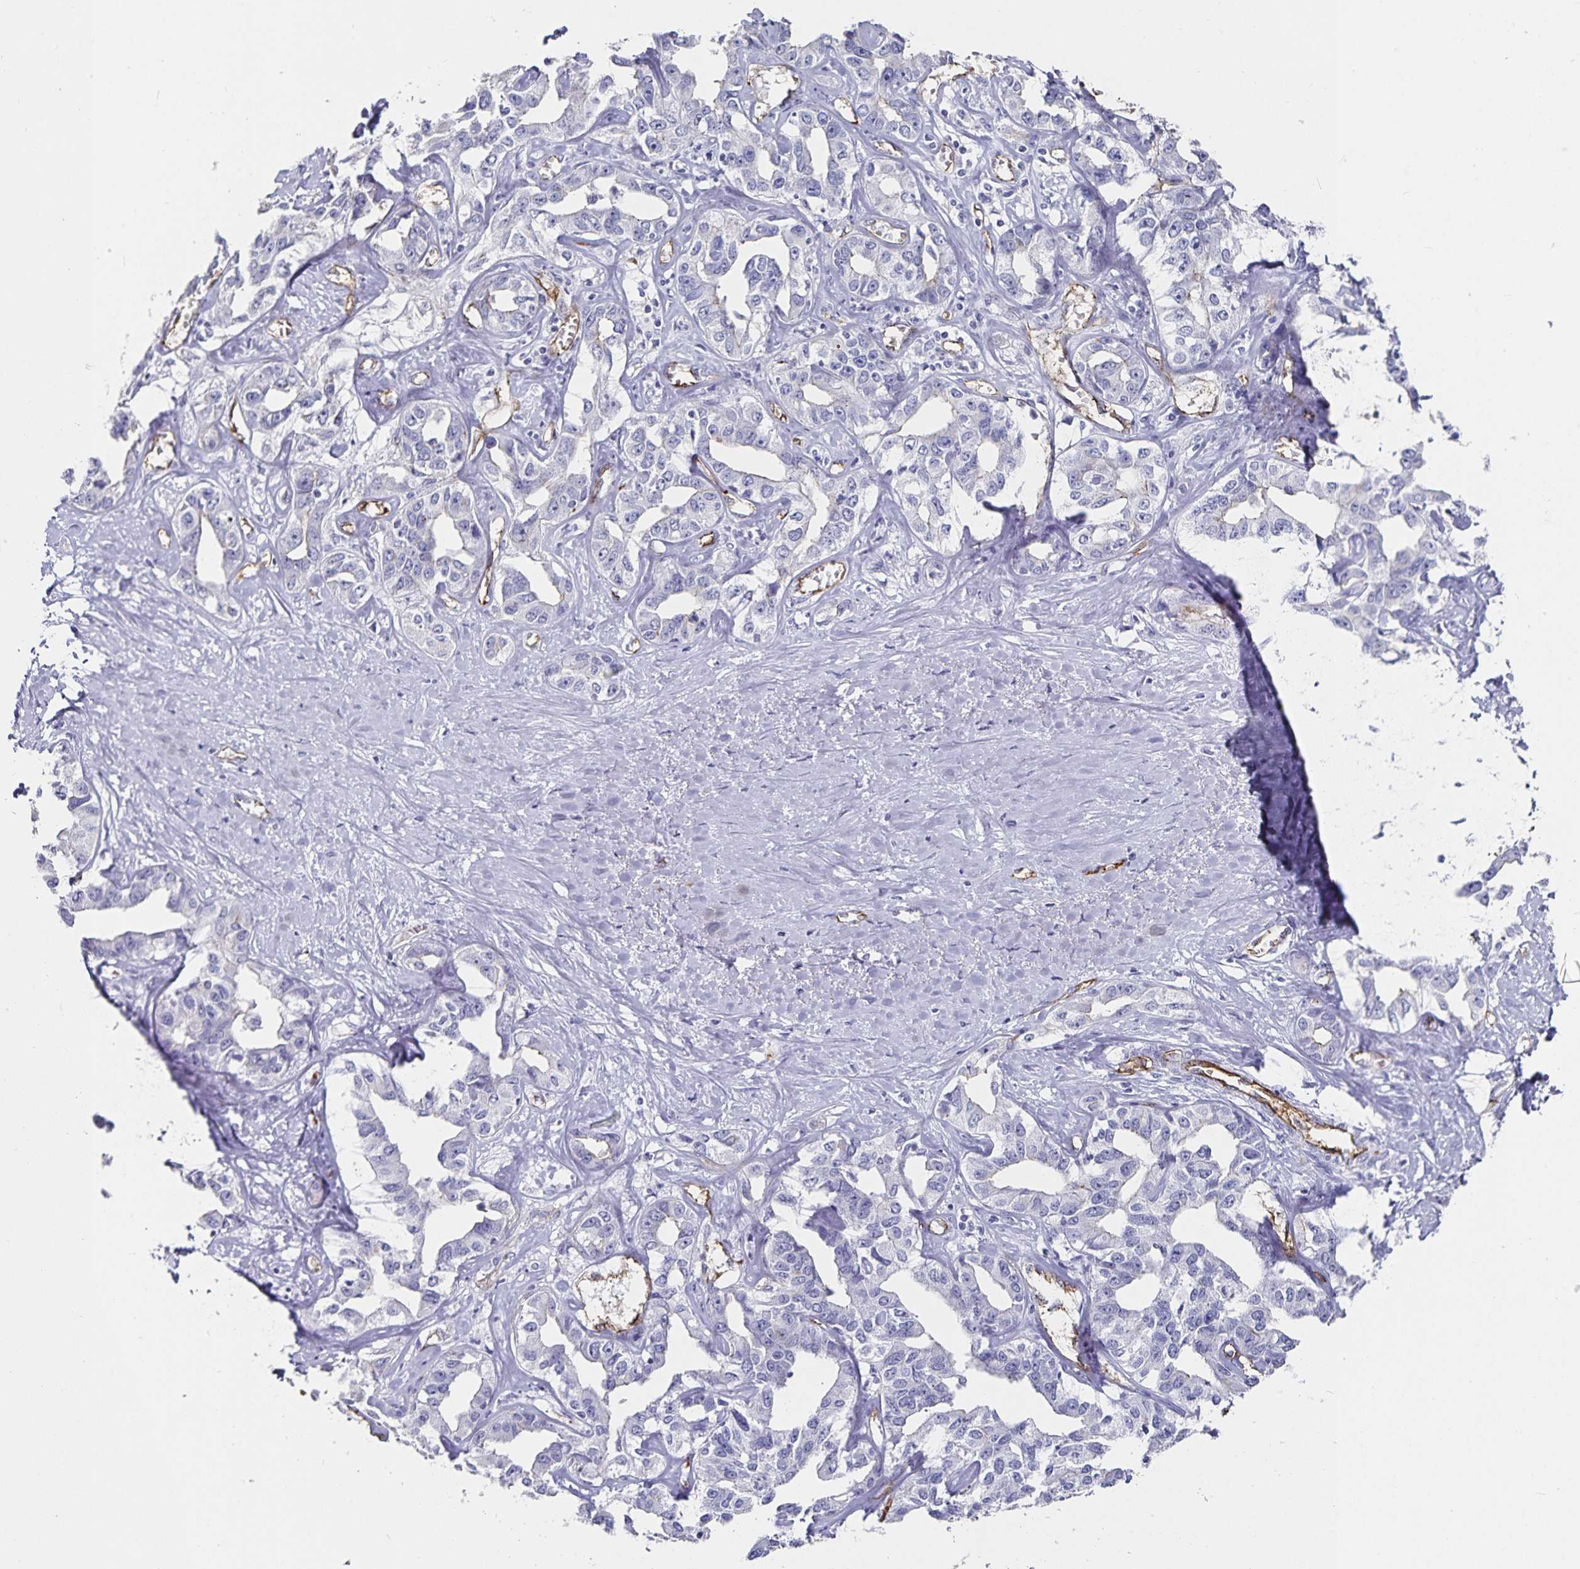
{"staining": {"intensity": "negative", "quantity": "none", "location": "none"}, "tissue": "liver cancer", "cell_type": "Tumor cells", "image_type": "cancer", "snomed": [{"axis": "morphology", "description": "Cholangiocarcinoma"}, {"axis": "topography", "description": "Liver"}], "caption": "Immunohistochemical staining of human liver cholangiocarcinoma reveals no significant staining in tumor cells.", "gene": "PODXL", "patient": {"sex": "male", "age": 59}}